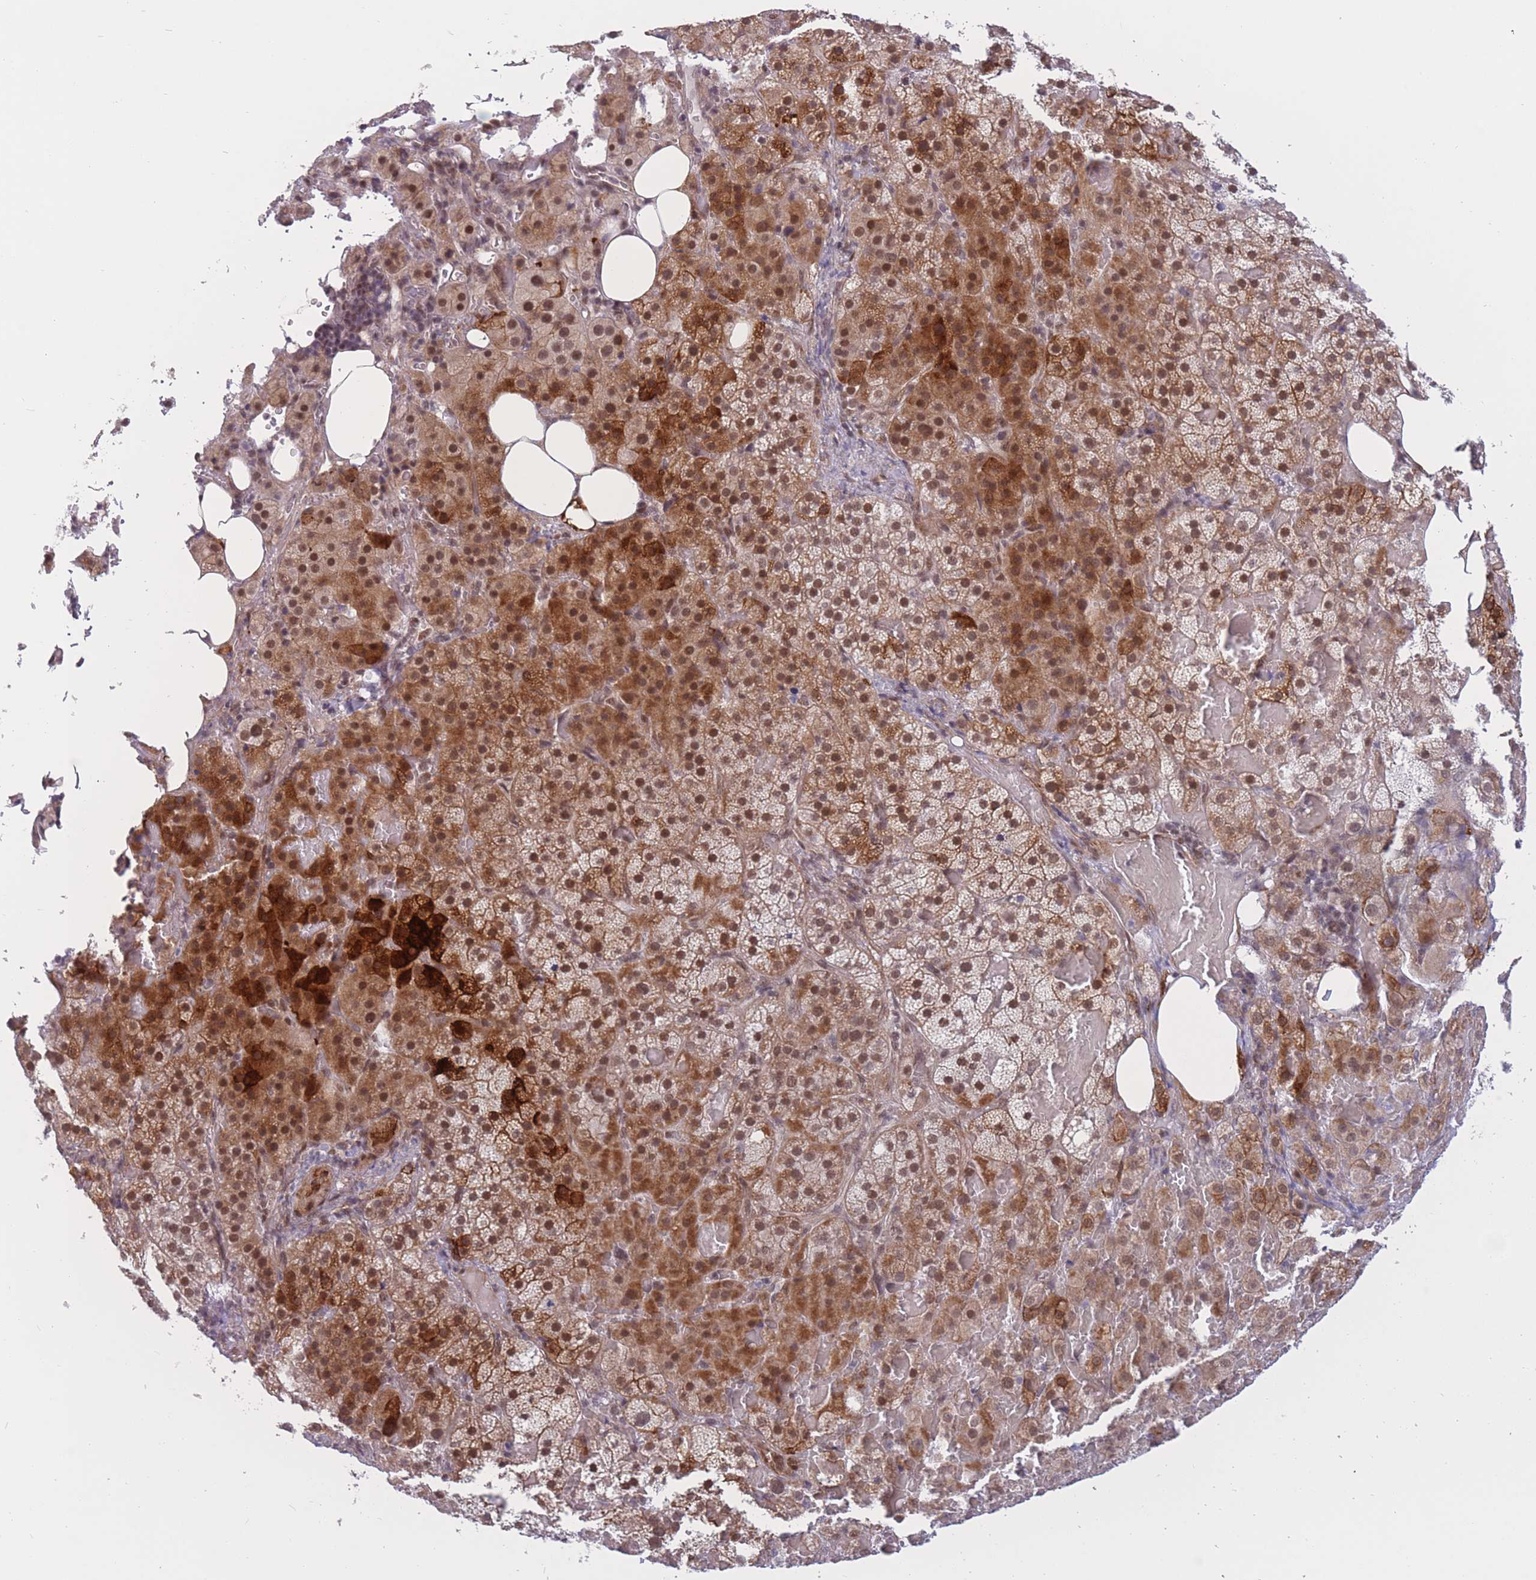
{"staining": {"intensity": "strong", "quantity": "25%-75%", "location": "cytoplasmic/membranous,nuclear"}, "tissue": "adrenal gland", "cell_type": "Glandular cells", "image_type": "normal", "snomed": [{"axis": "morphology", "description": "Normal tissue, NOS"}, {"axis": "topography", "description": "Adrenal gland"}], "caption": "Strong cytoplasmic/membranous,nuclear positivity is seen in approximately 25%-75% of glandular cells in benign adrenal gland. (brown staining indicates protein expression, while blue staining denotes nuclei).", "gene": "BCL9L", "patient": {"sex": "female", "age": 59}}